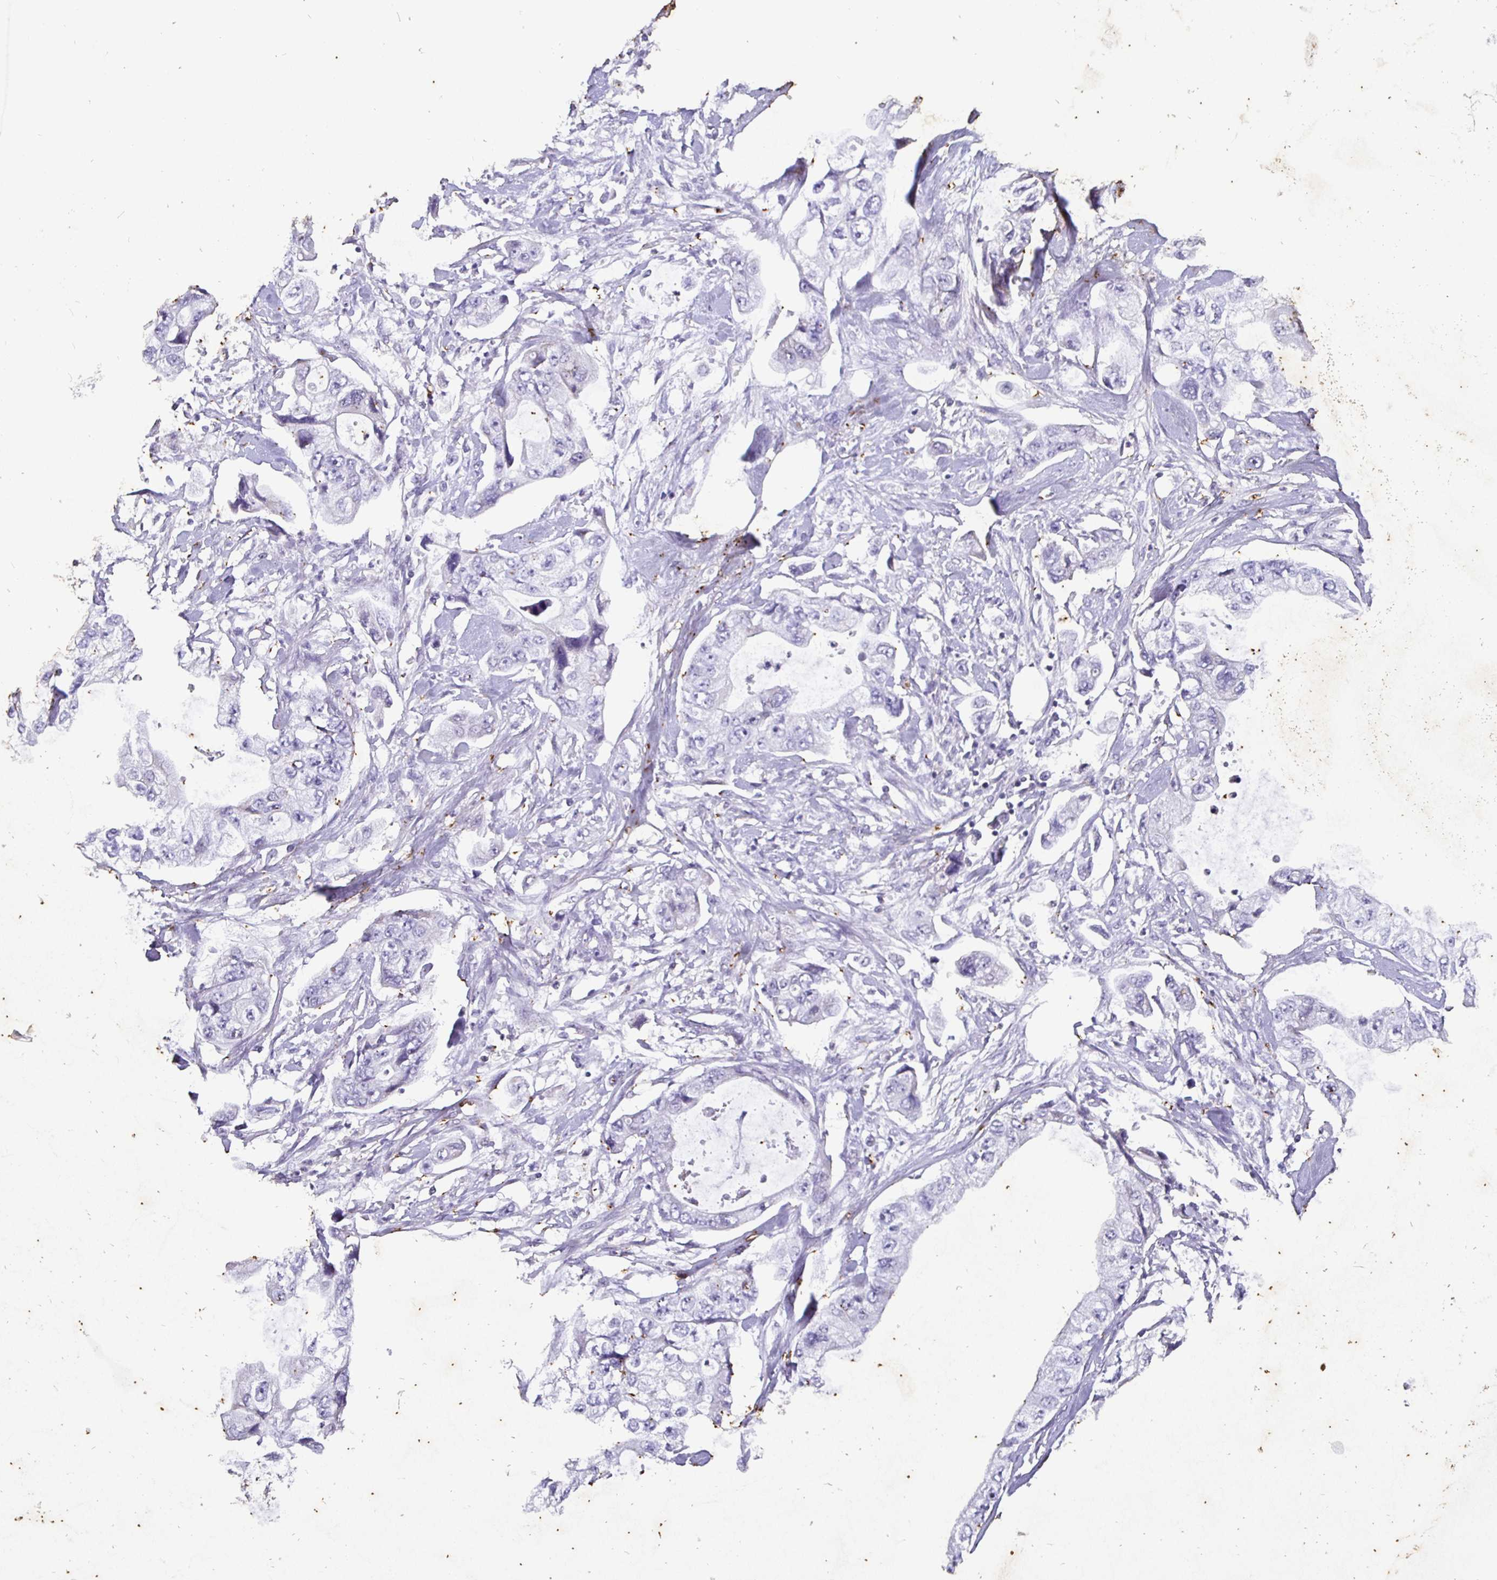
{"staining": {"intensity": "negative", "quantity": "none", "location": "none"}, "tissue": "stomach cancer", "cell_type": "Tumor cells", "image_type": "cancer", "snomed": [{"axis": "morphology", "description": "Adenocarcinoma, NOS"}, {"axis": "topography", "description": "Pancreas"}, {"axis": "topography", "description": "Stomach, upper"}, {"axis": "topography", "description": "Stomach"}], "caption": "Stomach cancer (adenocarcinoma) stained for a protein using IHC displays no positivity tumor cells.", "gene": "SHISA4", "patient": {"sex": "male", "age": 77}}